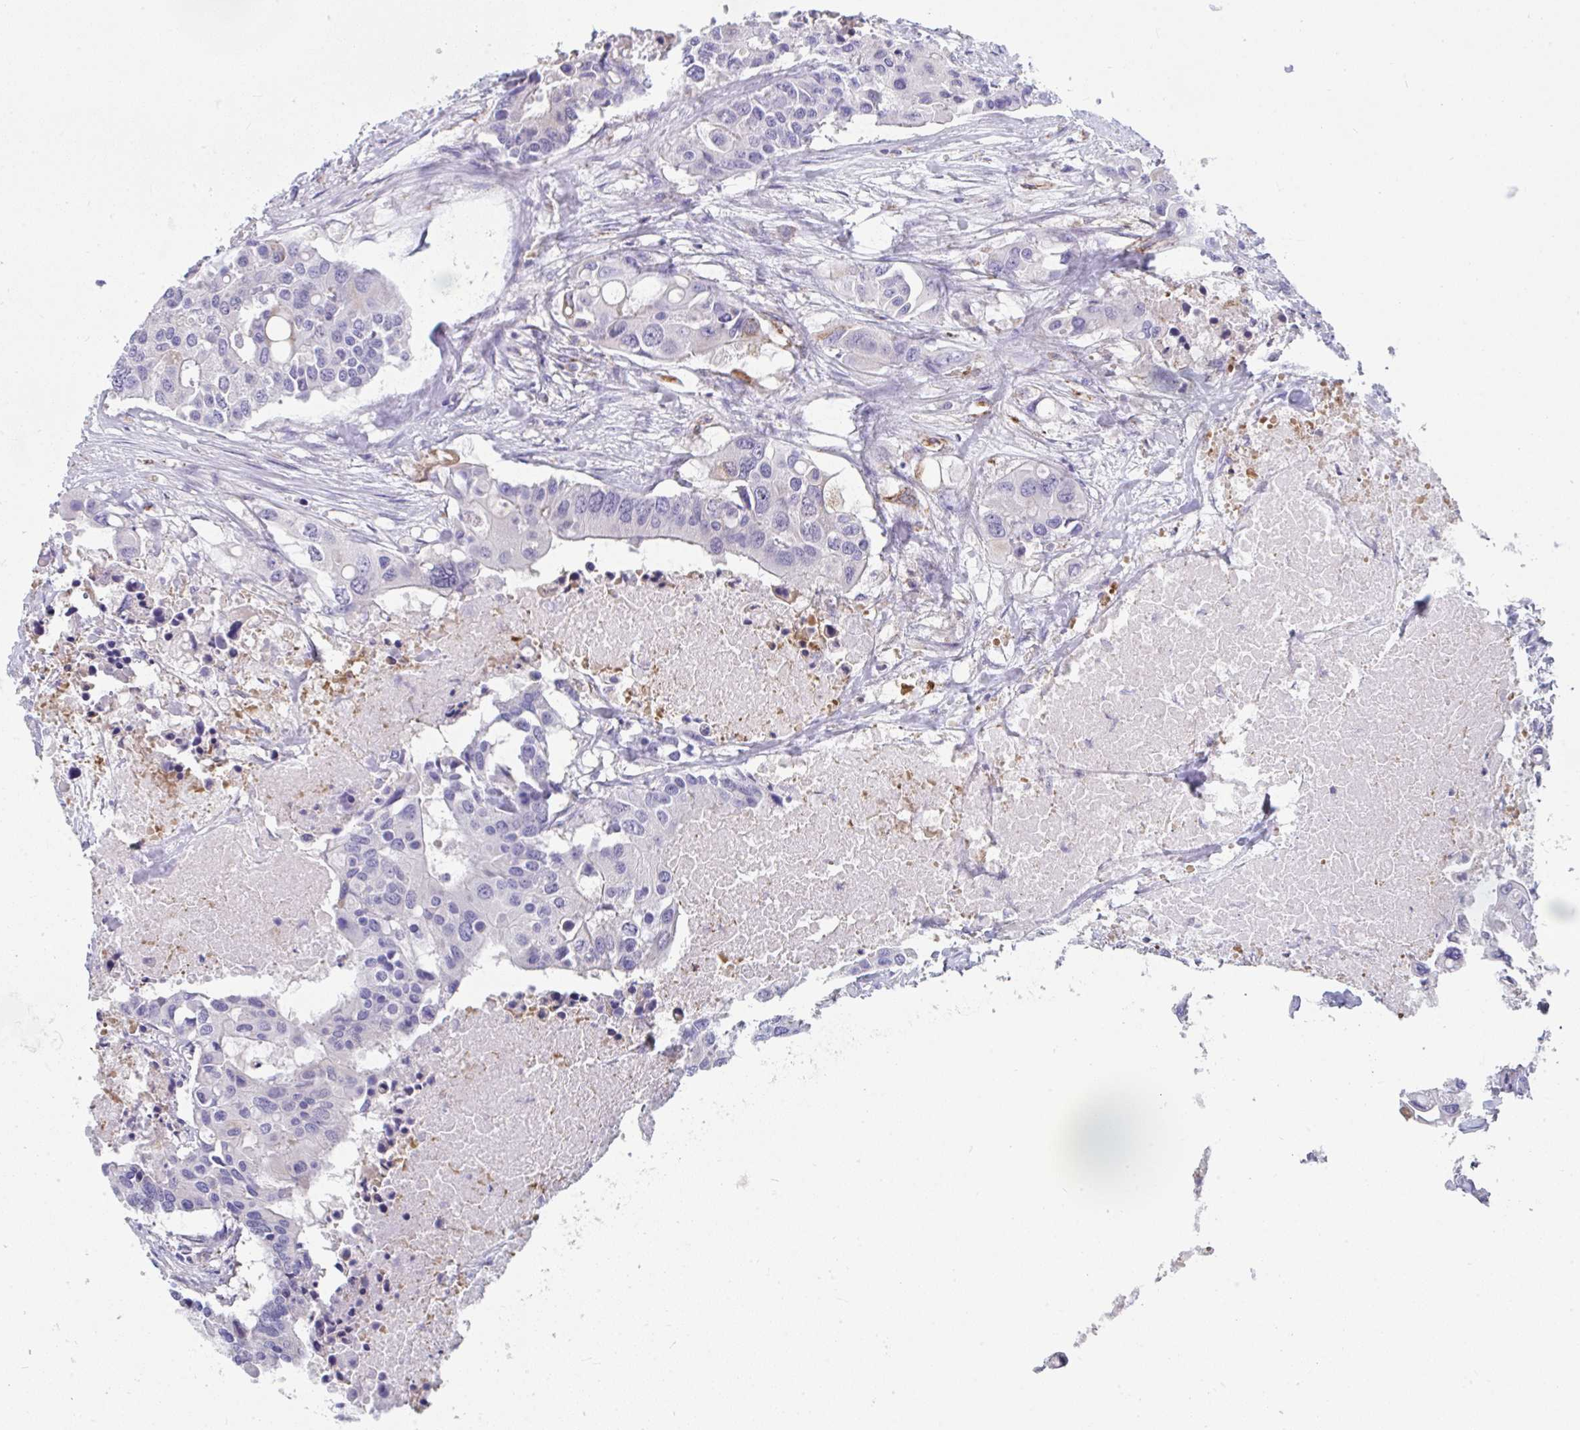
{"staining": {"intensity": "negative", "quantity": "none", "location": "none"}, "tissue": "colorectal cancer", "cell_type": "Tumor cells", "image_type": "cancer", "snomed": [{"axis": "morphology", "description": "Adenocarcinoma, NOS"}, {"axis": "topography", "description": "Colon"}], "caption": "Colorectal cancer was stained to show a protein in brown. There is no significant expression in tumor cells.", "gene": "MGAM2", "patient": {"sex": "male", "age": 77}}